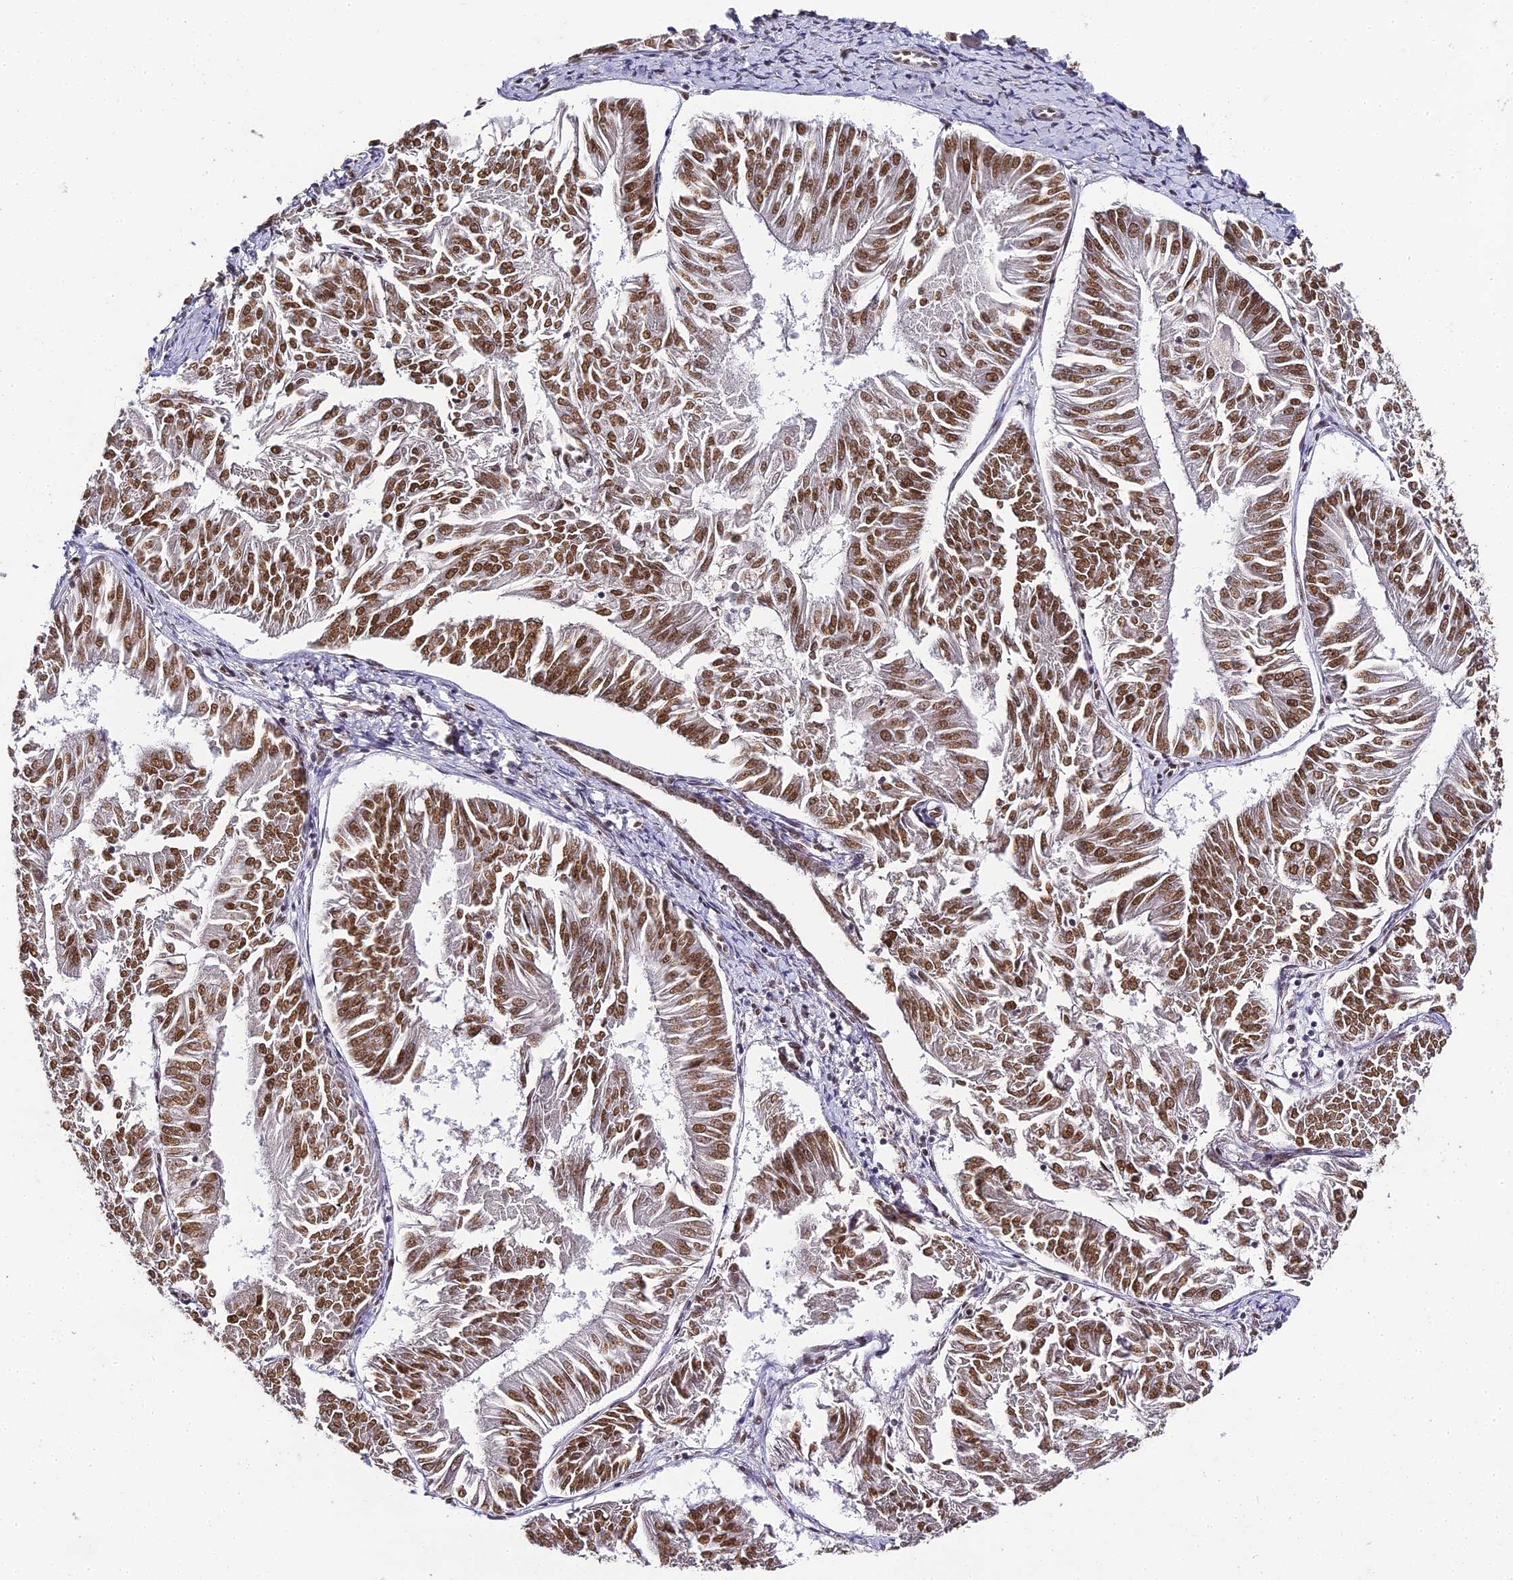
{"staining": {"intensity": "moderate", "quantity": ">75%", "location": "nuclear"}, "tissue": "endometrial cancer", "cell_type": "Tumor cells", "image_type": "cancer", "snomed": [{"axis": "morphology", "description": "Adenocarcinoma, NOS"}, {"axis": "topography", "description": "Endometrium"}], "caption": "IHC (DAB) staining of human endometrial cancer (adenocarcinoma) exhibits moderate nuclear protein positivity in approximately >75% of tumor cells.", "gene": "HNRNPA1", "patient": {"sex": "female", "age": 58}}